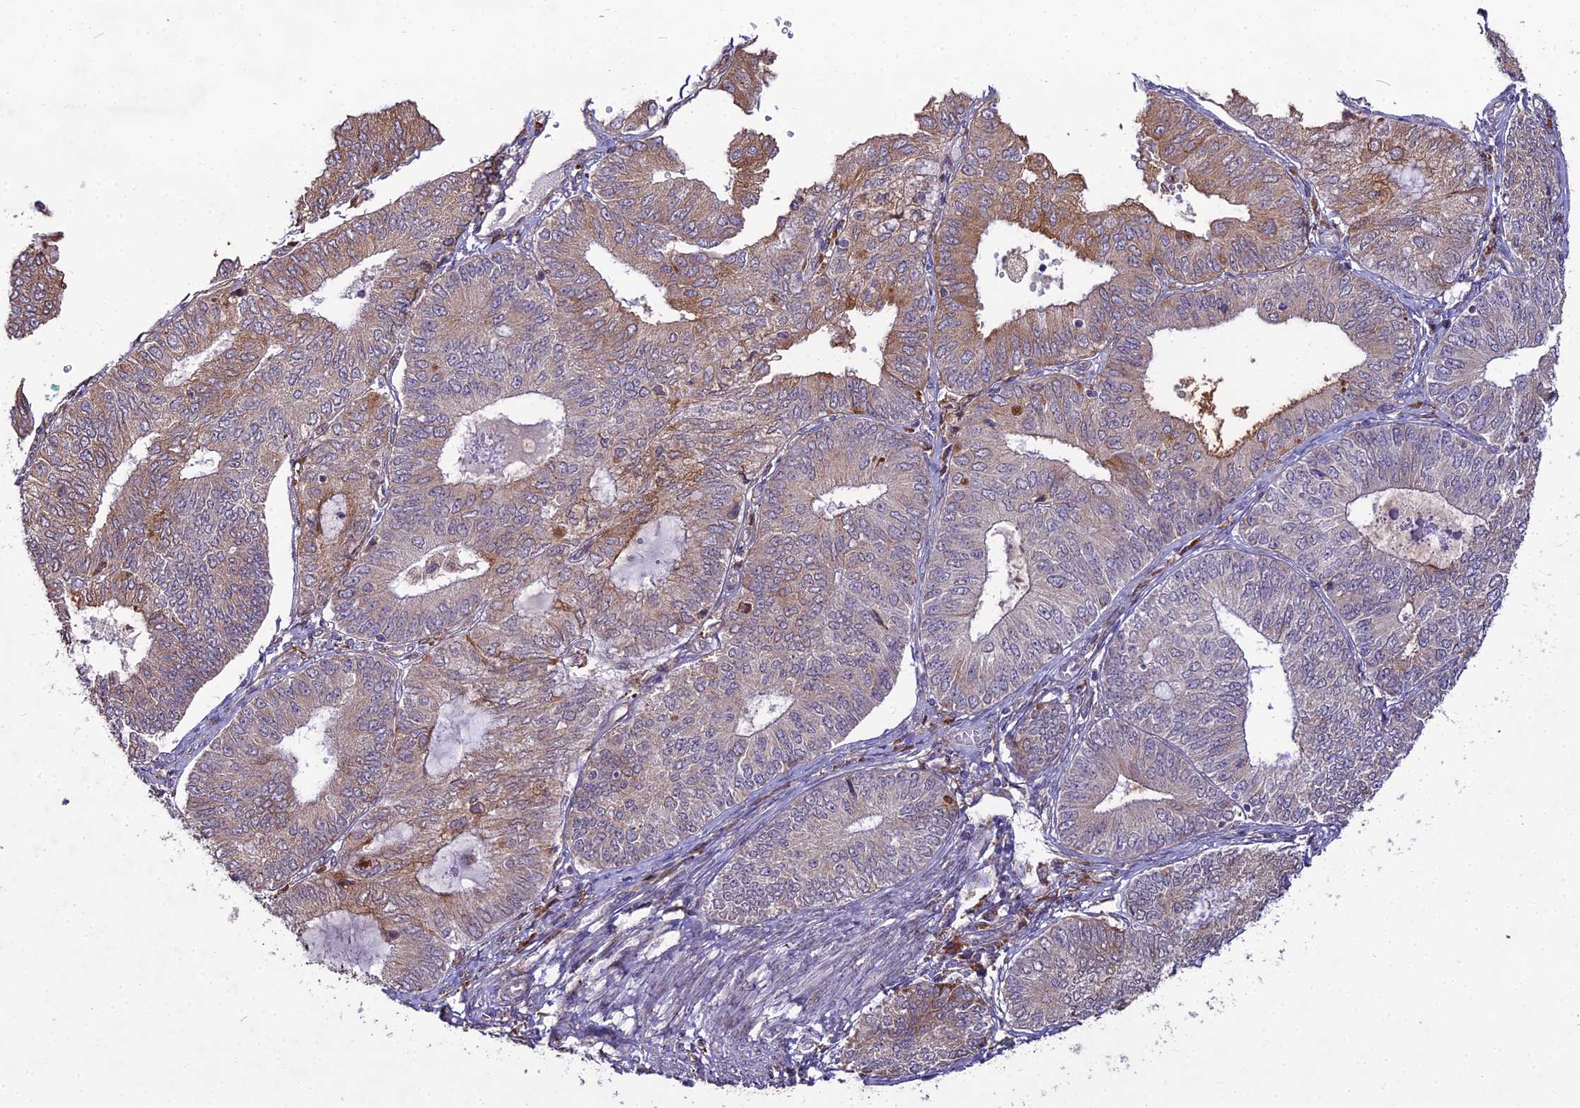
{"staining": {"intensity": "moderate", "quantity": "25%-75%", "location": "cytoplasmic/membranous"}, "tissue": "endometrial cancer", "cell_type": "Tumor cells", "image_type": "cancer", "snomed": [{"axis": "morphology", "description": "Adenocarcinoma, NOS"}, {"axis": "topography", "description": "Endometrium"}], "caption": "DAB (3,3'-diaminobenzidine) immunohistochemical staining of human endometrial cancer exhibits moderate cytoplasmic/membranous protein positivity in about 25%-75% of tumor cells.", "gene": "TROAP", "patient": {"sex": "female", "age": 68}}